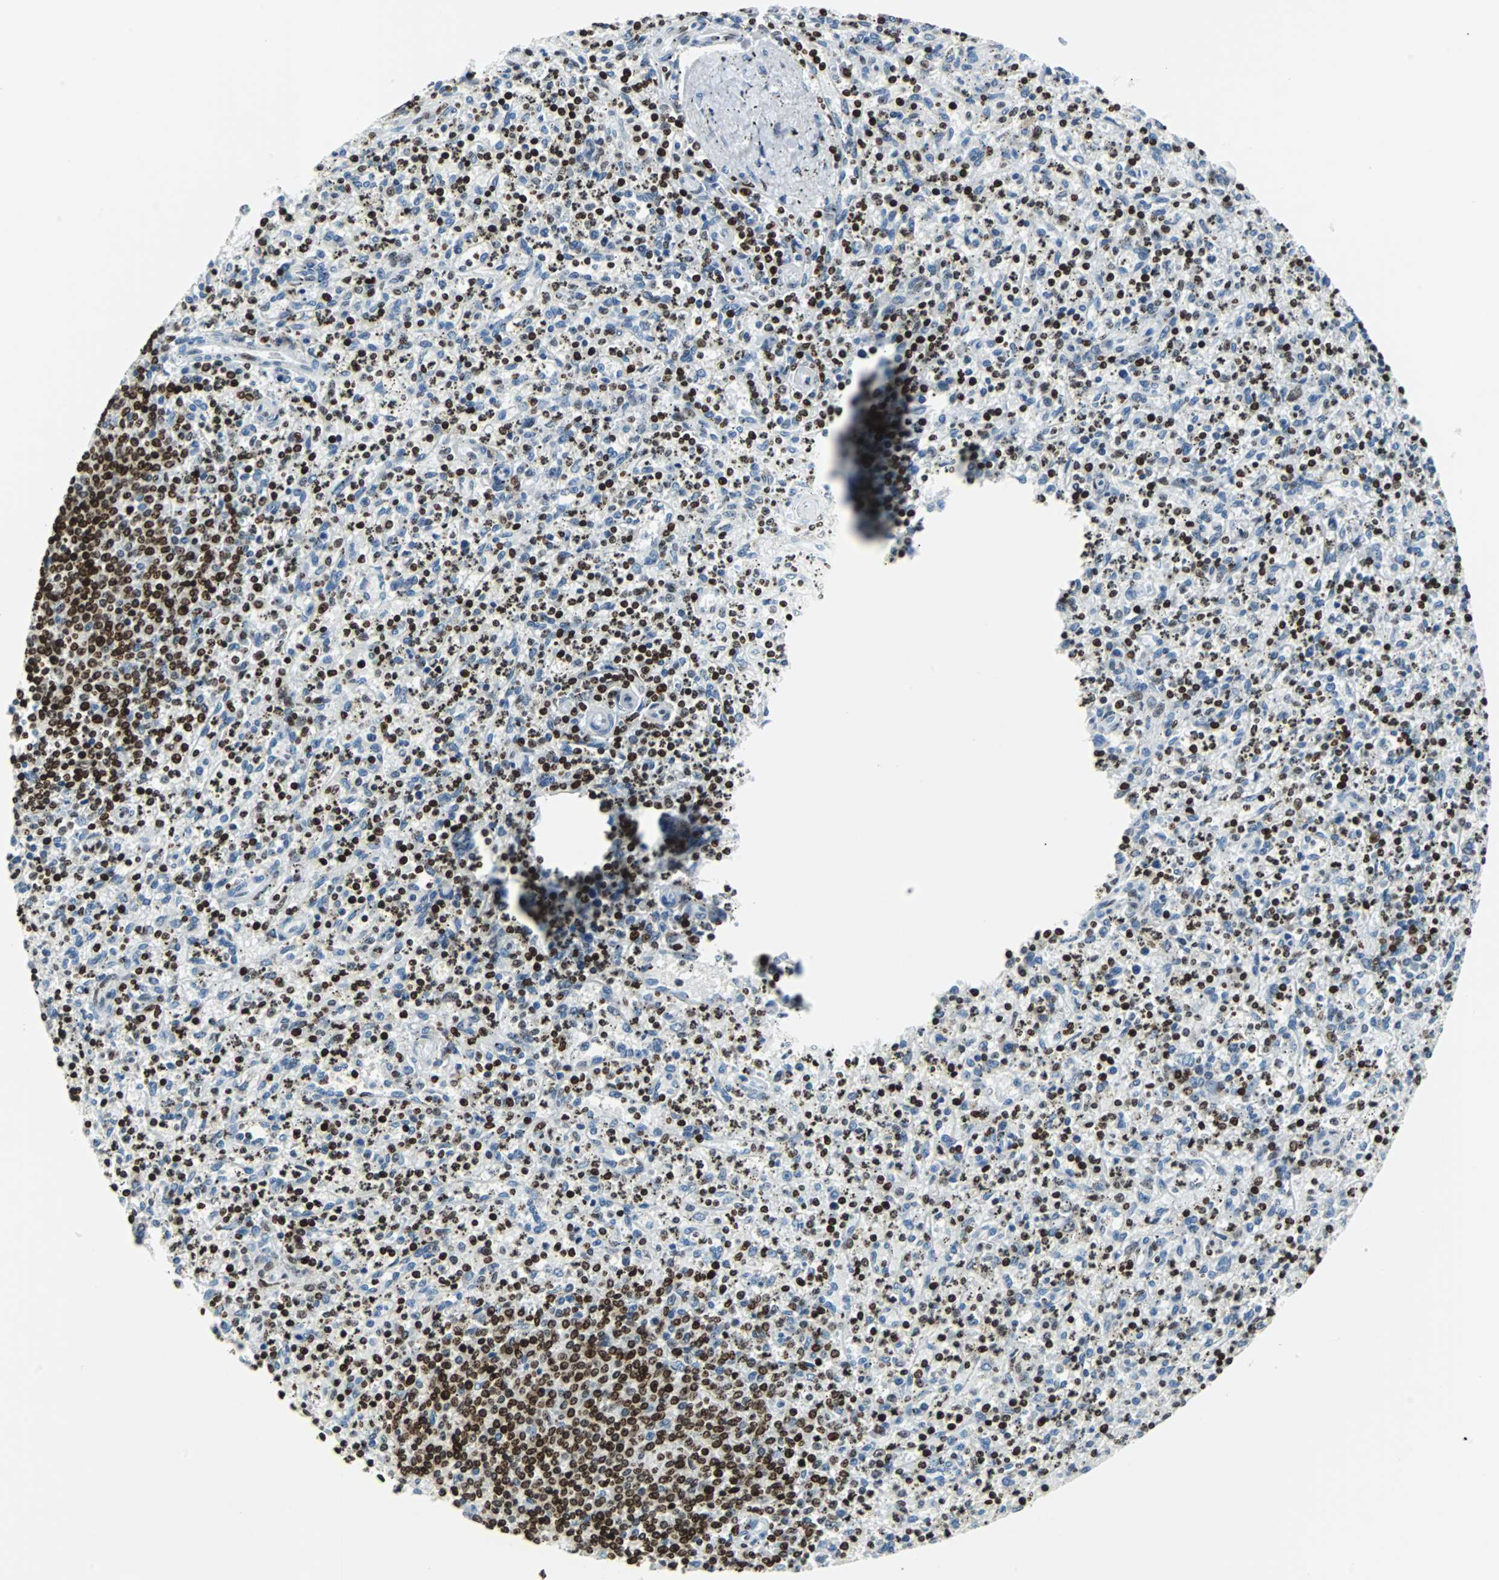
{"staining": {"intensity": "strong", "quantity": ">75%", "location": "nuclear"}, "tissue": "spleen", "cell_type": "Cells in red pulp", "image_type": "normal", "snomed": [{"axis": "morphology", "description": "Normal tissue, NOS"}, {"axis": "topography", "description": "Spleen"}], "caption": "Spleen stained for a protein shows strong nuclear positivity in cells in red pulp. The staining is performed using DAB (3,3'-diaminobenzidine) brown chromogen to label protein expression. The nuclei are counter-stained blue using hematoxylin.", "gene": "ZNF131", "patient": {"sex": "male", "age": 72}}